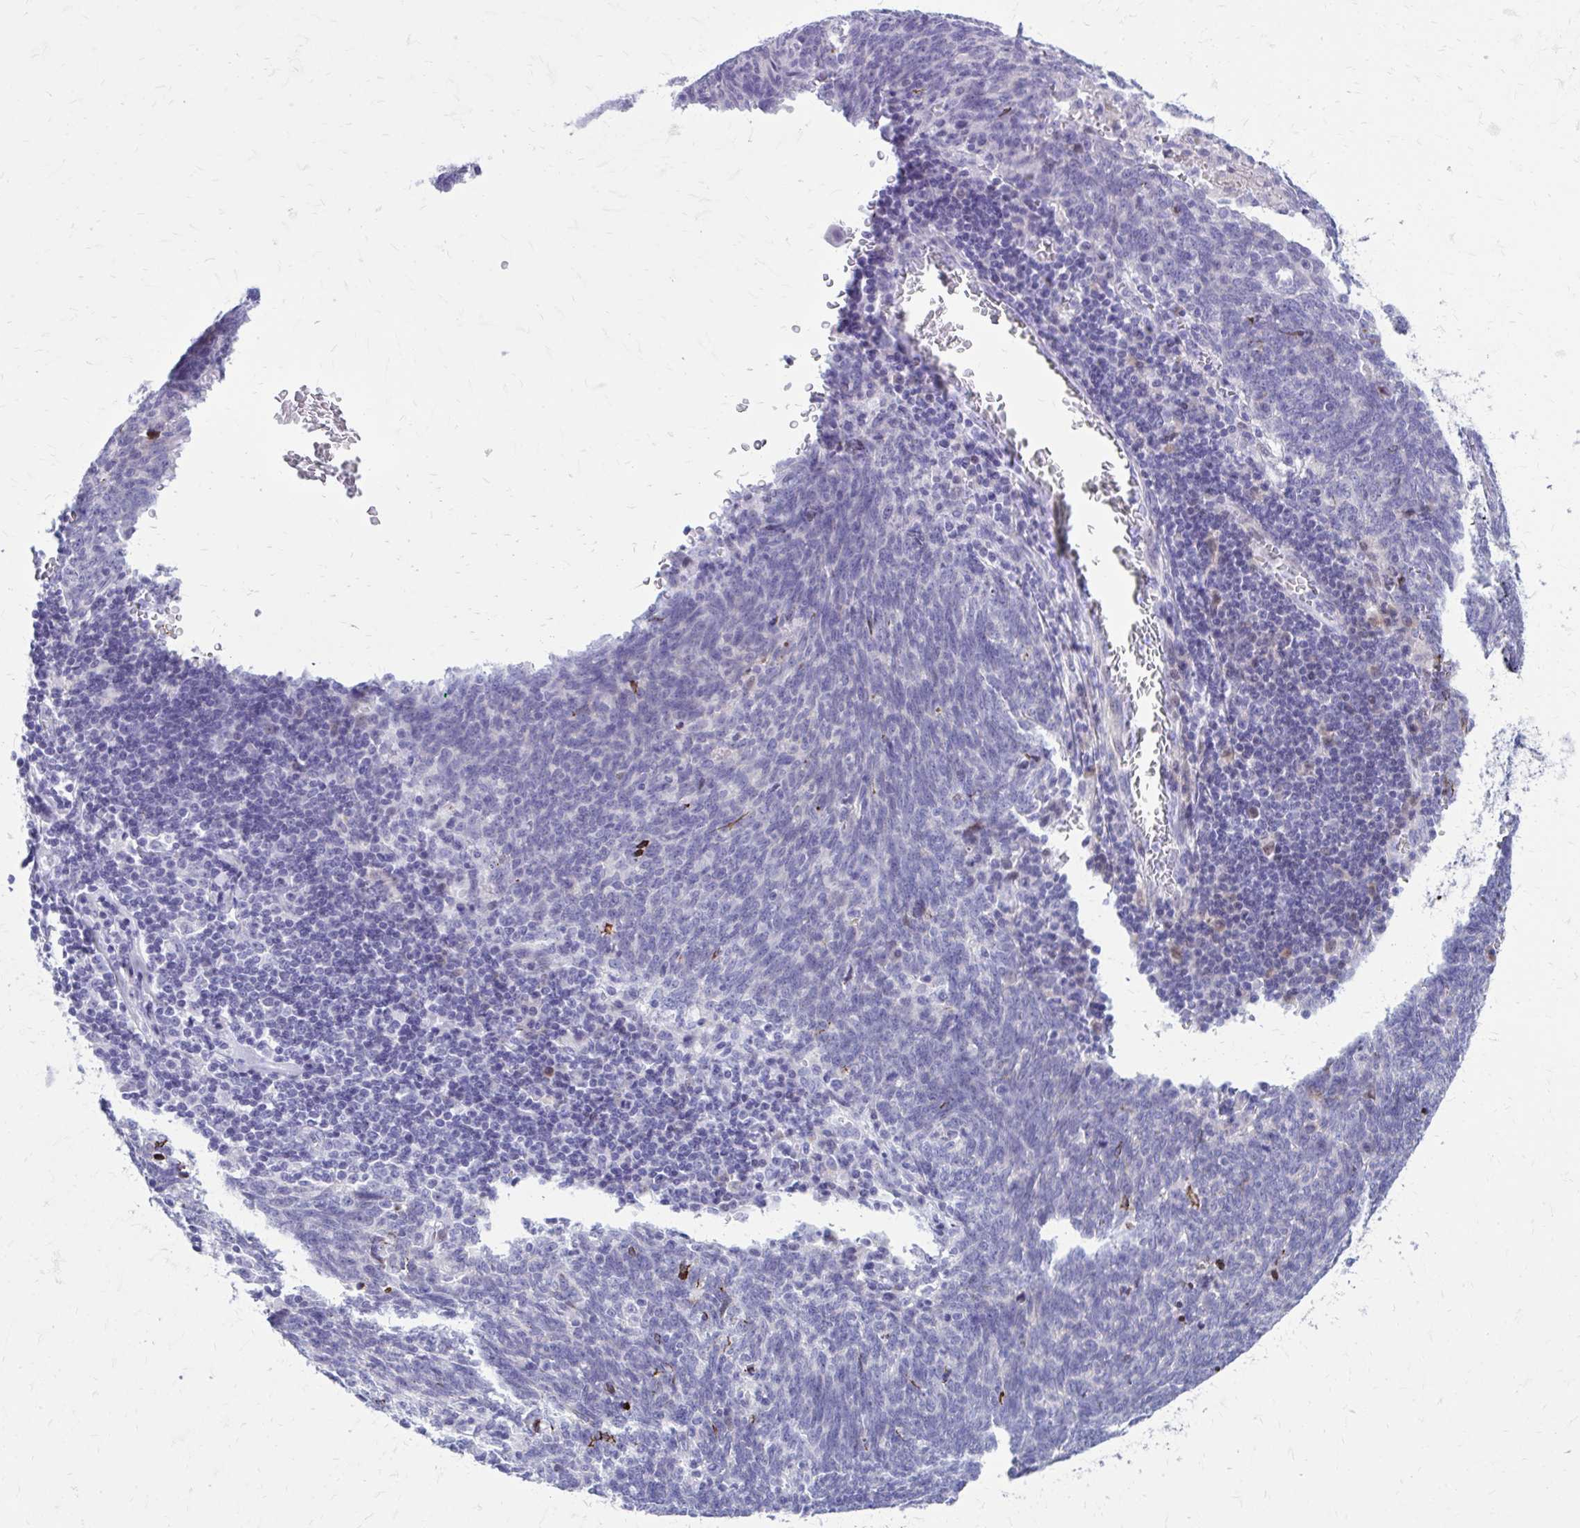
{"staining": {"intensity": "negative", "quantity": "none", "location": "none"}, "tissue": "lung cancer", "cell_type": "Tumor cells", "image_type": "cancer", "snomed": [{"axis": "morphology", "description": "Squamous cell carcinoma, NOS"}, {"axis": "topography", "description": "Lung"}], "caption": "Human lung cancer (squamous cell carcinoma) stained for a protein using immunohistochemistry shows no staining in tumor cells.", "gene": "LCN15", "patient": {"sex": "female", "age": 72}}